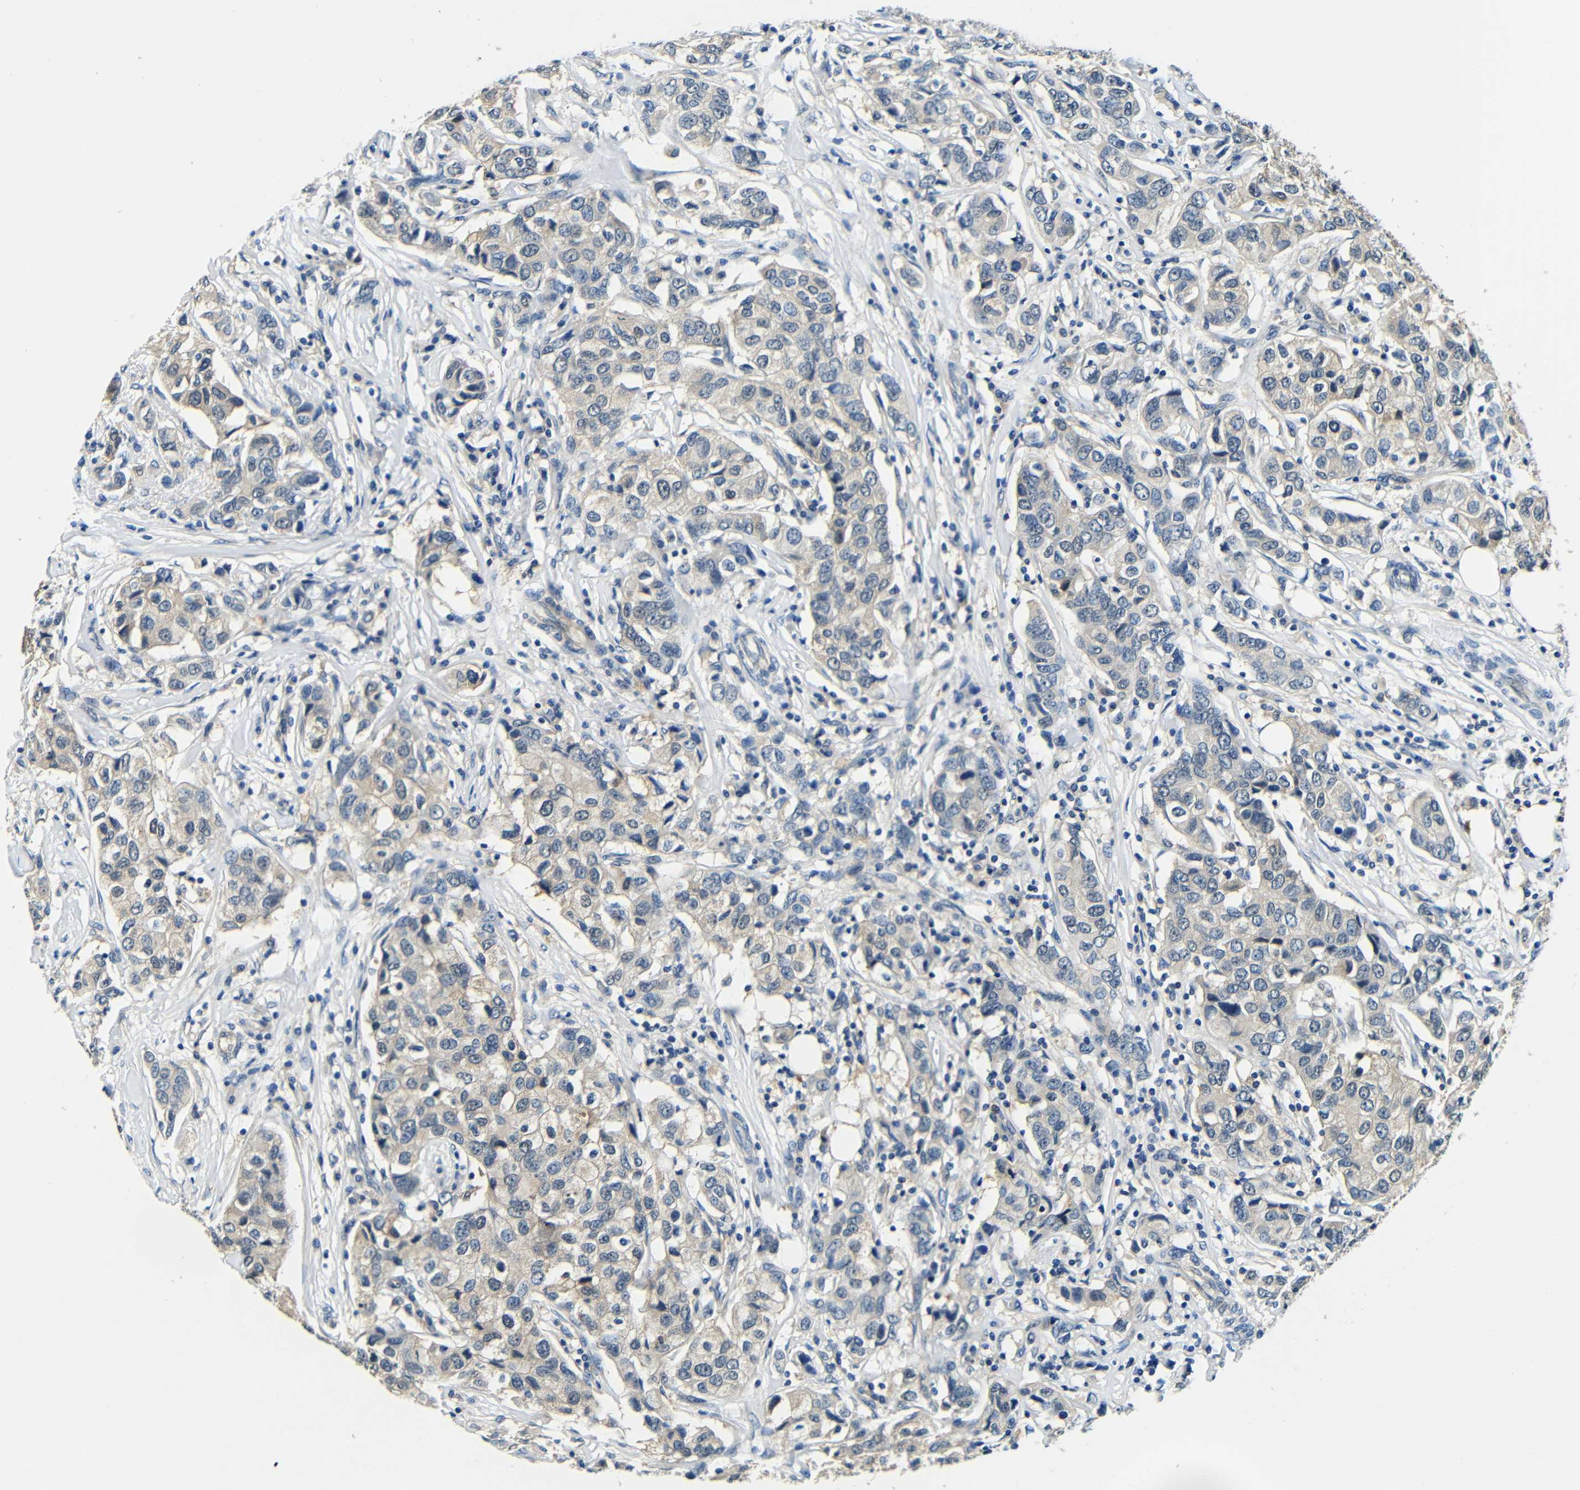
{"staining": {"intensity": "weak", "quantity": ">75%", "location": "cytoplasmic/membranous"}, "tissue": "breast cancer", "cell_type": "Tumor cells", "image_type": "cancer", "snomed": [{"axis": "morphology", "description": "Duct carcinoma"}, {"axis": "topography", "description": "Breast"}], "caption": "Breast infiltrating ductal carcinoma tissue shows weak cytoplasmic/membranous staining in approximately >75% of tumor cells The protein of interest is stained brown, and the nuclei are stained in blue (DAB (3,3'-diaminobenzidine) IHC with brightfield microscopy, high magnification).", "gene": "ADAP1", "patient": {"sex": "female", "age": 80}}